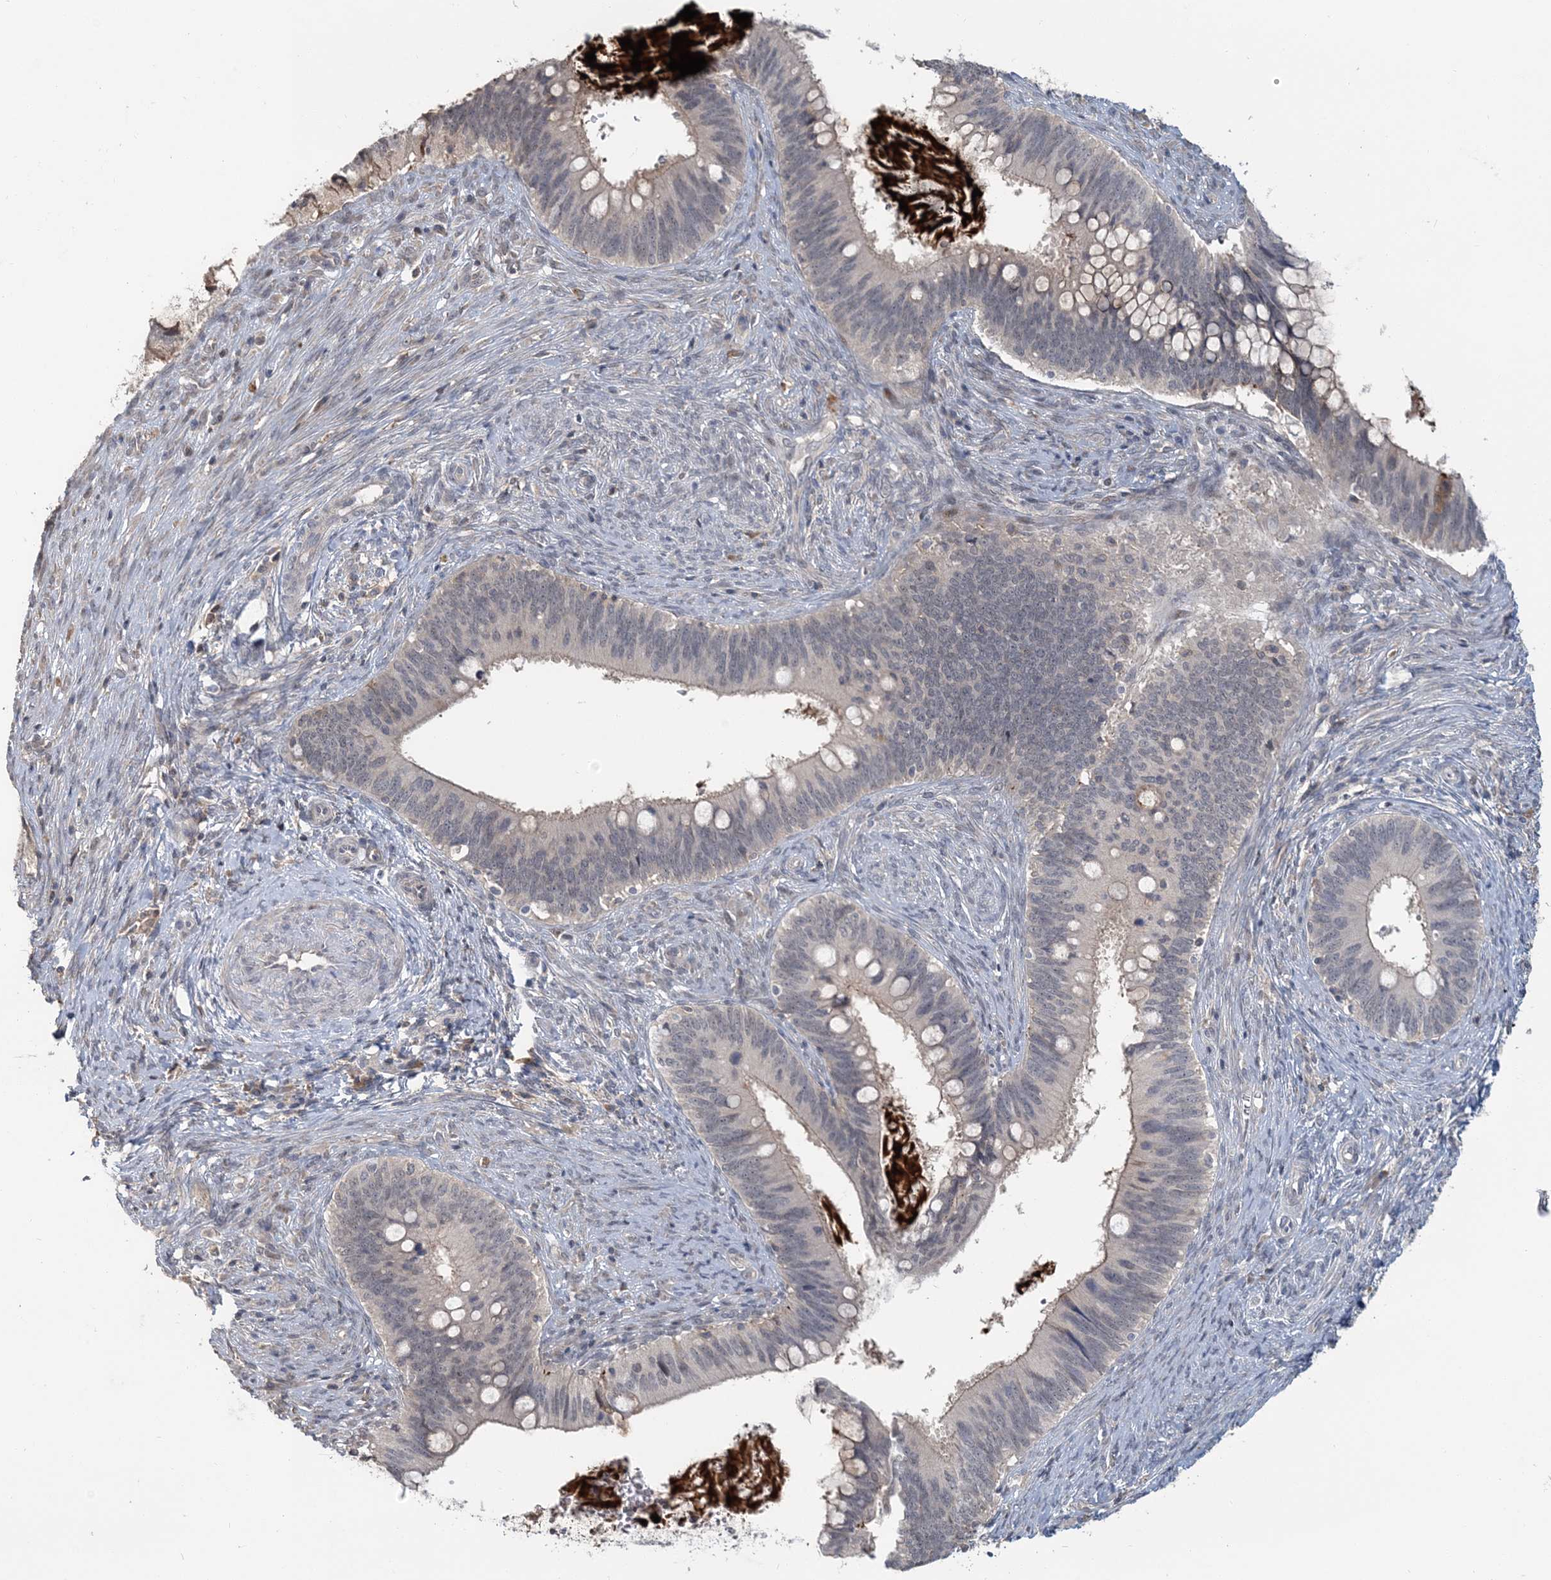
{"staining": {"intensity": "negative", "quantity": "none", "location": "none"}, "tissue": "cervical cancer", "cell_type": "Tumor cells", "image_type": "cancer", "snomed": [{"axis": "morphology", "description": "Adenocarcinoma, NOS"}, {"axis": "topography", "description": "Cervix"}], "caption": "IHC histopathology image of human adenocarcinoma (cervical) stained for a protein (brown), which reveals no staining in tumor cells.", "gene": "RNF25", "patient": {"sex": "female", "age": 42}}